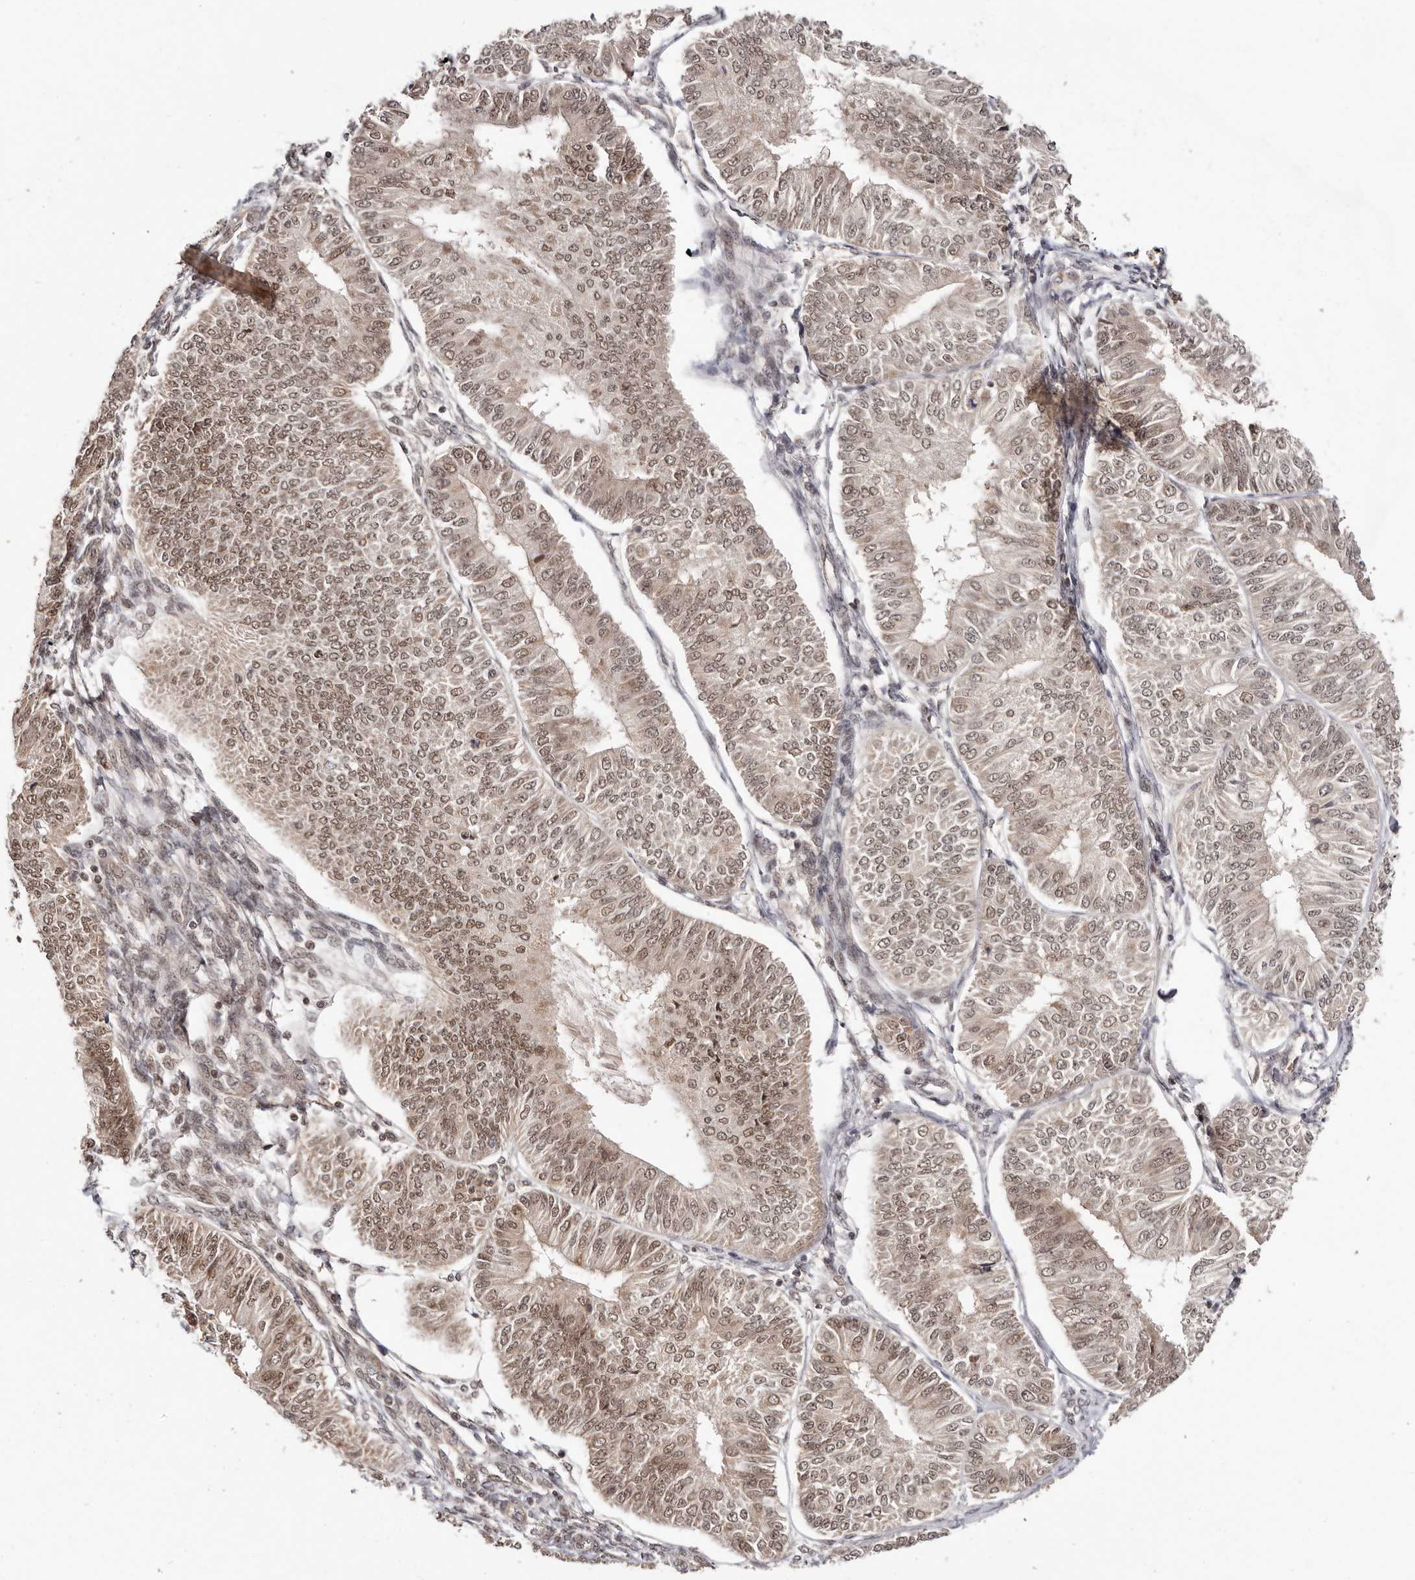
{"staining": {"intensity": "moderate", "quantity": ">75%", "location": "nuclear"}, "tissue": "endometrial cancer", "cell_type": "Tumor cells", "image_type": "cancer", "snomed": [{"axis": "morphology", "description": "Adenocarcinoma, NOS"}, {"axis": "topography", "description": "Endometrium"}], "caption": "Immunohistochemistry (IHC) of human endometrial cancer (adenocarcinoma) shows medium levels of moderate nuclear positivity in about >75% of tumor cells.", "gene": "MED8", "patient": {"sex": "female", "age": 58}}